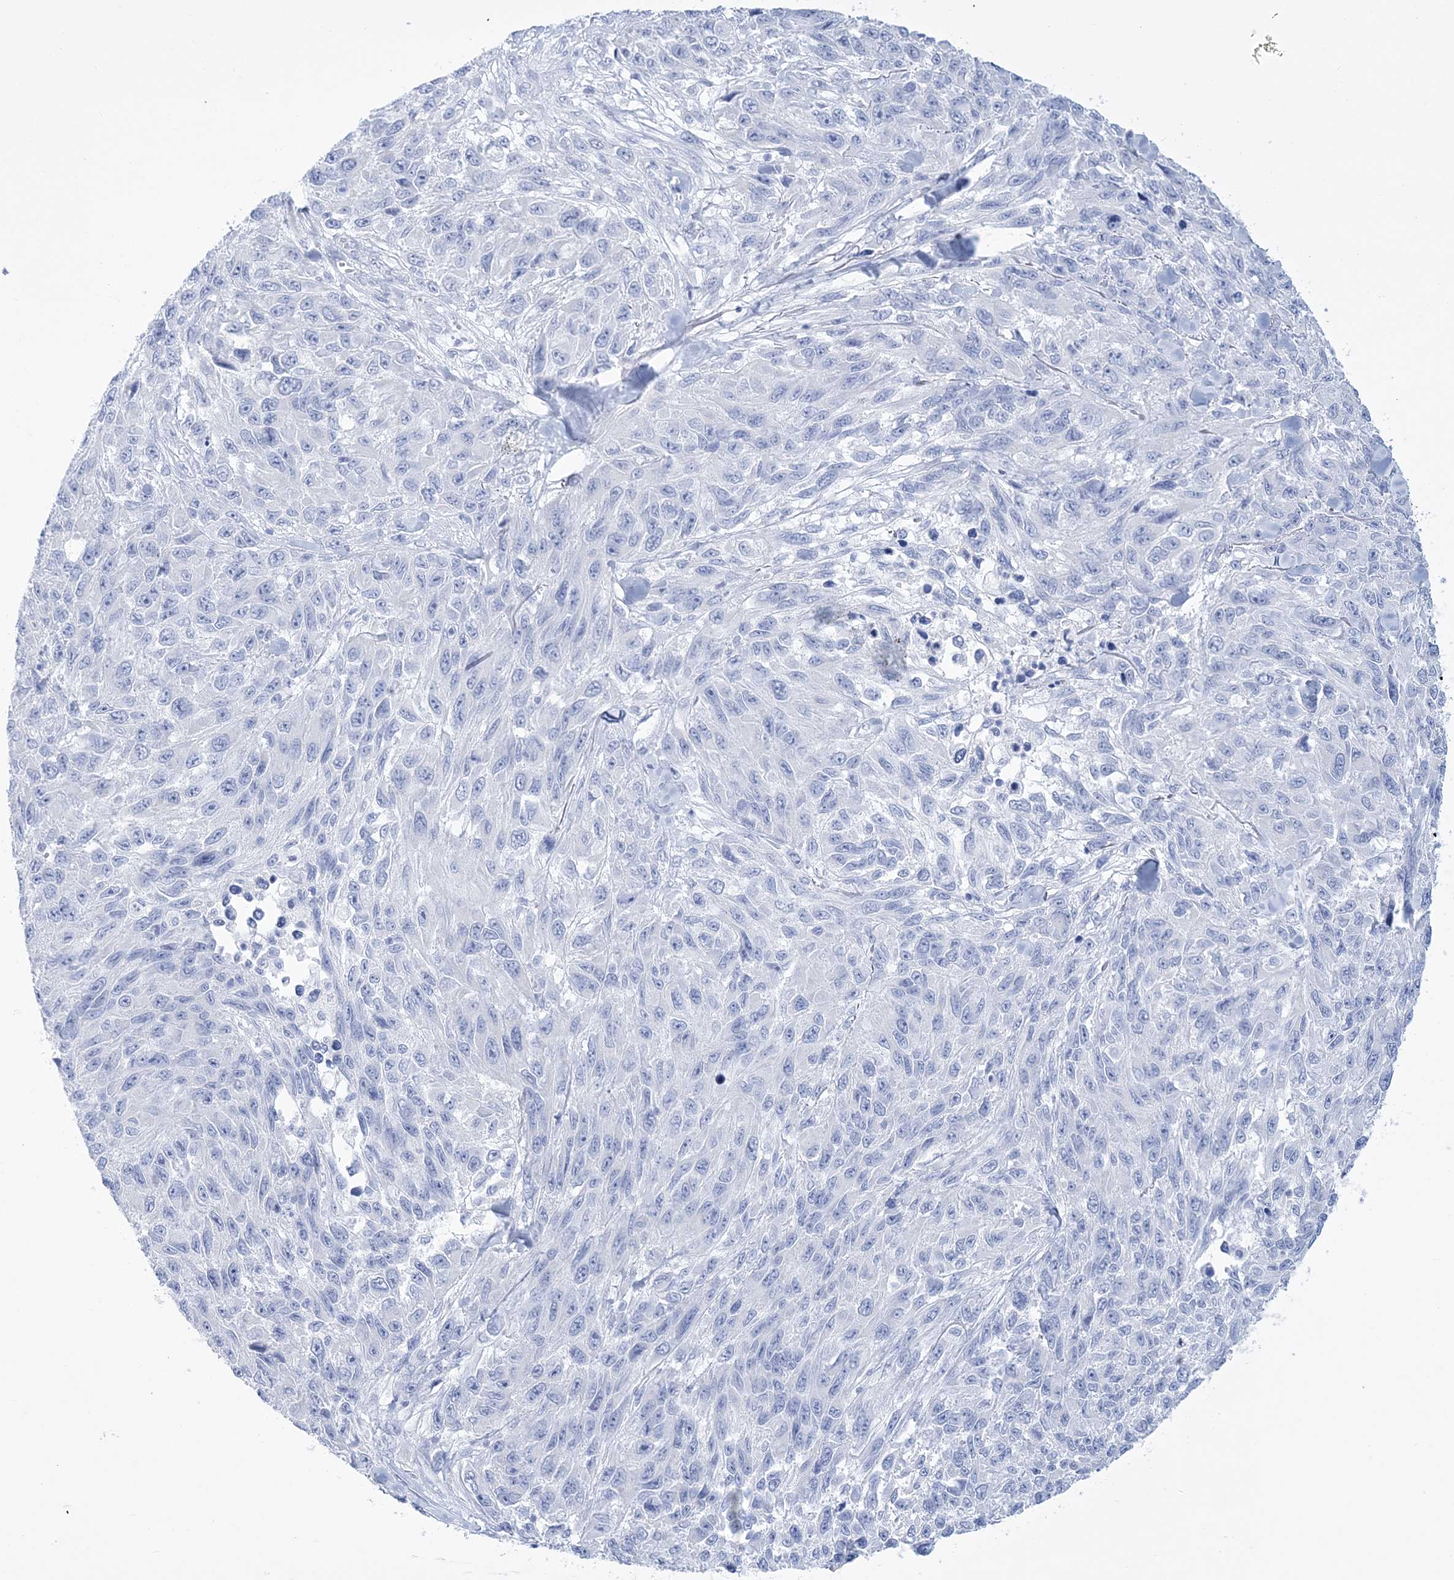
{"staining": {"intensity": "negative", "quantity": "none", "location": "none"}, "tissue": "melanoma", "cell_type": "Tumor cells", "image_type": "cancer", "snomed": [{"axis": "morphology", "description": "Malignant melanoma, NOS"}, {"axis": "topography", "description": "Skin"}], "caption": "High power microscopy micrograph of an IHC photomicrograph of melanoma, revealing no significant expression in tumor cells. (DAB (3,3'-diaminobenzidine) IHC visualized using brightfield microscopy, high magnification).", "gene": "RBP2", "patient": {"sex": "female", "age": 96}}